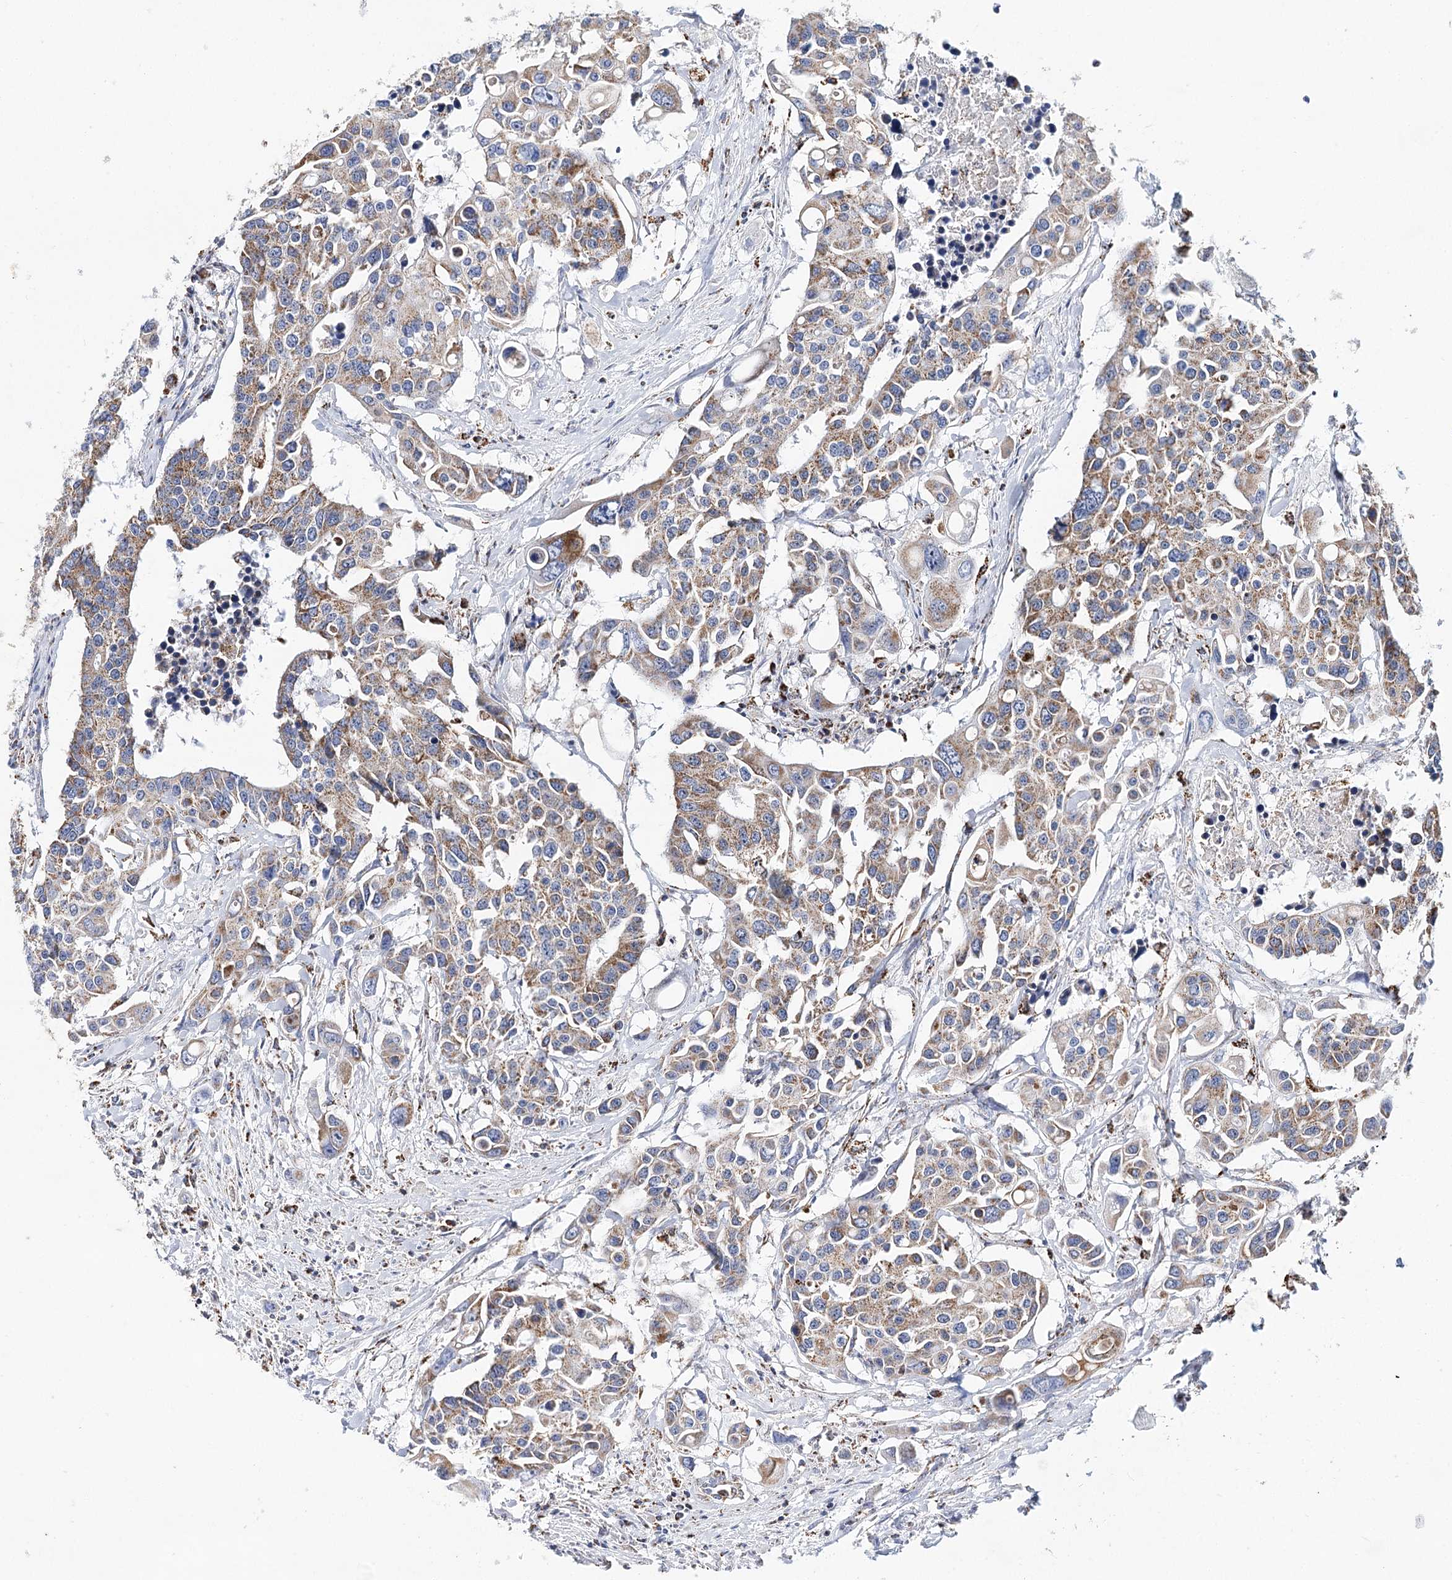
{"staining": {"intensity": "moderate", "quantity": ">75%", "location": "cytoplasmic/membranous"}, "tissue": "colorectal cancer", "cell_type": "Tumor cells", "image_type": "cancer", "snomed": [{"axis": "morphology", "description": "Adenocarcinoma, NOS"}, {"axis": "topography", "description": "Colon"}], "caption": "IHC of human colorectal cancer (adenocarcinoma) displays medium levels of moderate cytoplasmic/membranous positivity in approximately >75% of tumor cells. (Brightfield microscopy of DAB IHC at high magnification).", "gene": "NADK2", "patient": {"sex": "male", "age": 77}}